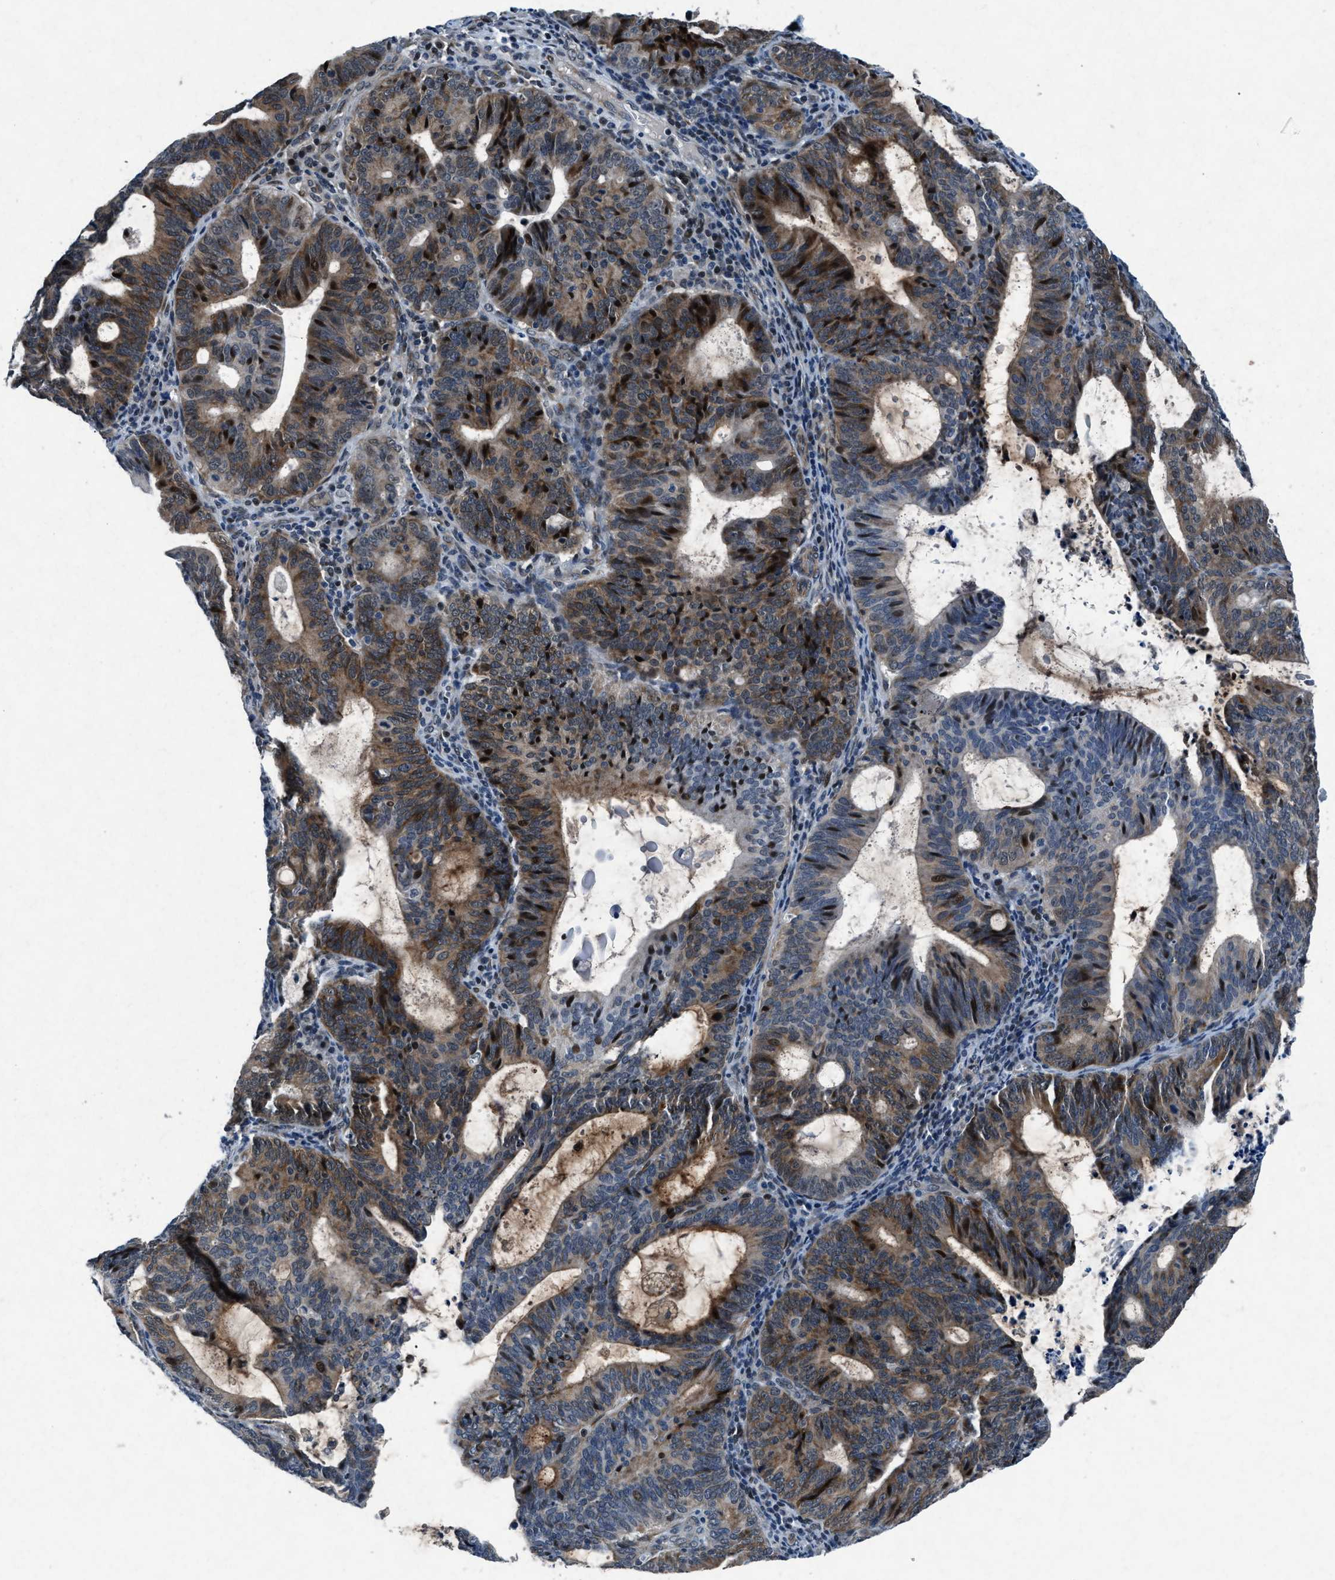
{"staining": {"intensity": "moderate", "quantity": ">75%", "location": "cytoplasmic/membranous,nuclear"}, "tissue": "endometrial cancer", "cell_type": "Tumor cells", "image_type": "cancer", "snomed": [{"axis": "morphology", "description": "Adenocarcinoma, NOS"}, {"axis": "topography", "description": "Uterus"}], "caption": "This image exhibits IHC staining of human endometrial cancer, with medium moderate cytoplasmic/membranous and nuclear positivity in about >75% of tumor cells.", "gene": "PHLDA1", "patient": {"sex": "female", "age": 83}}